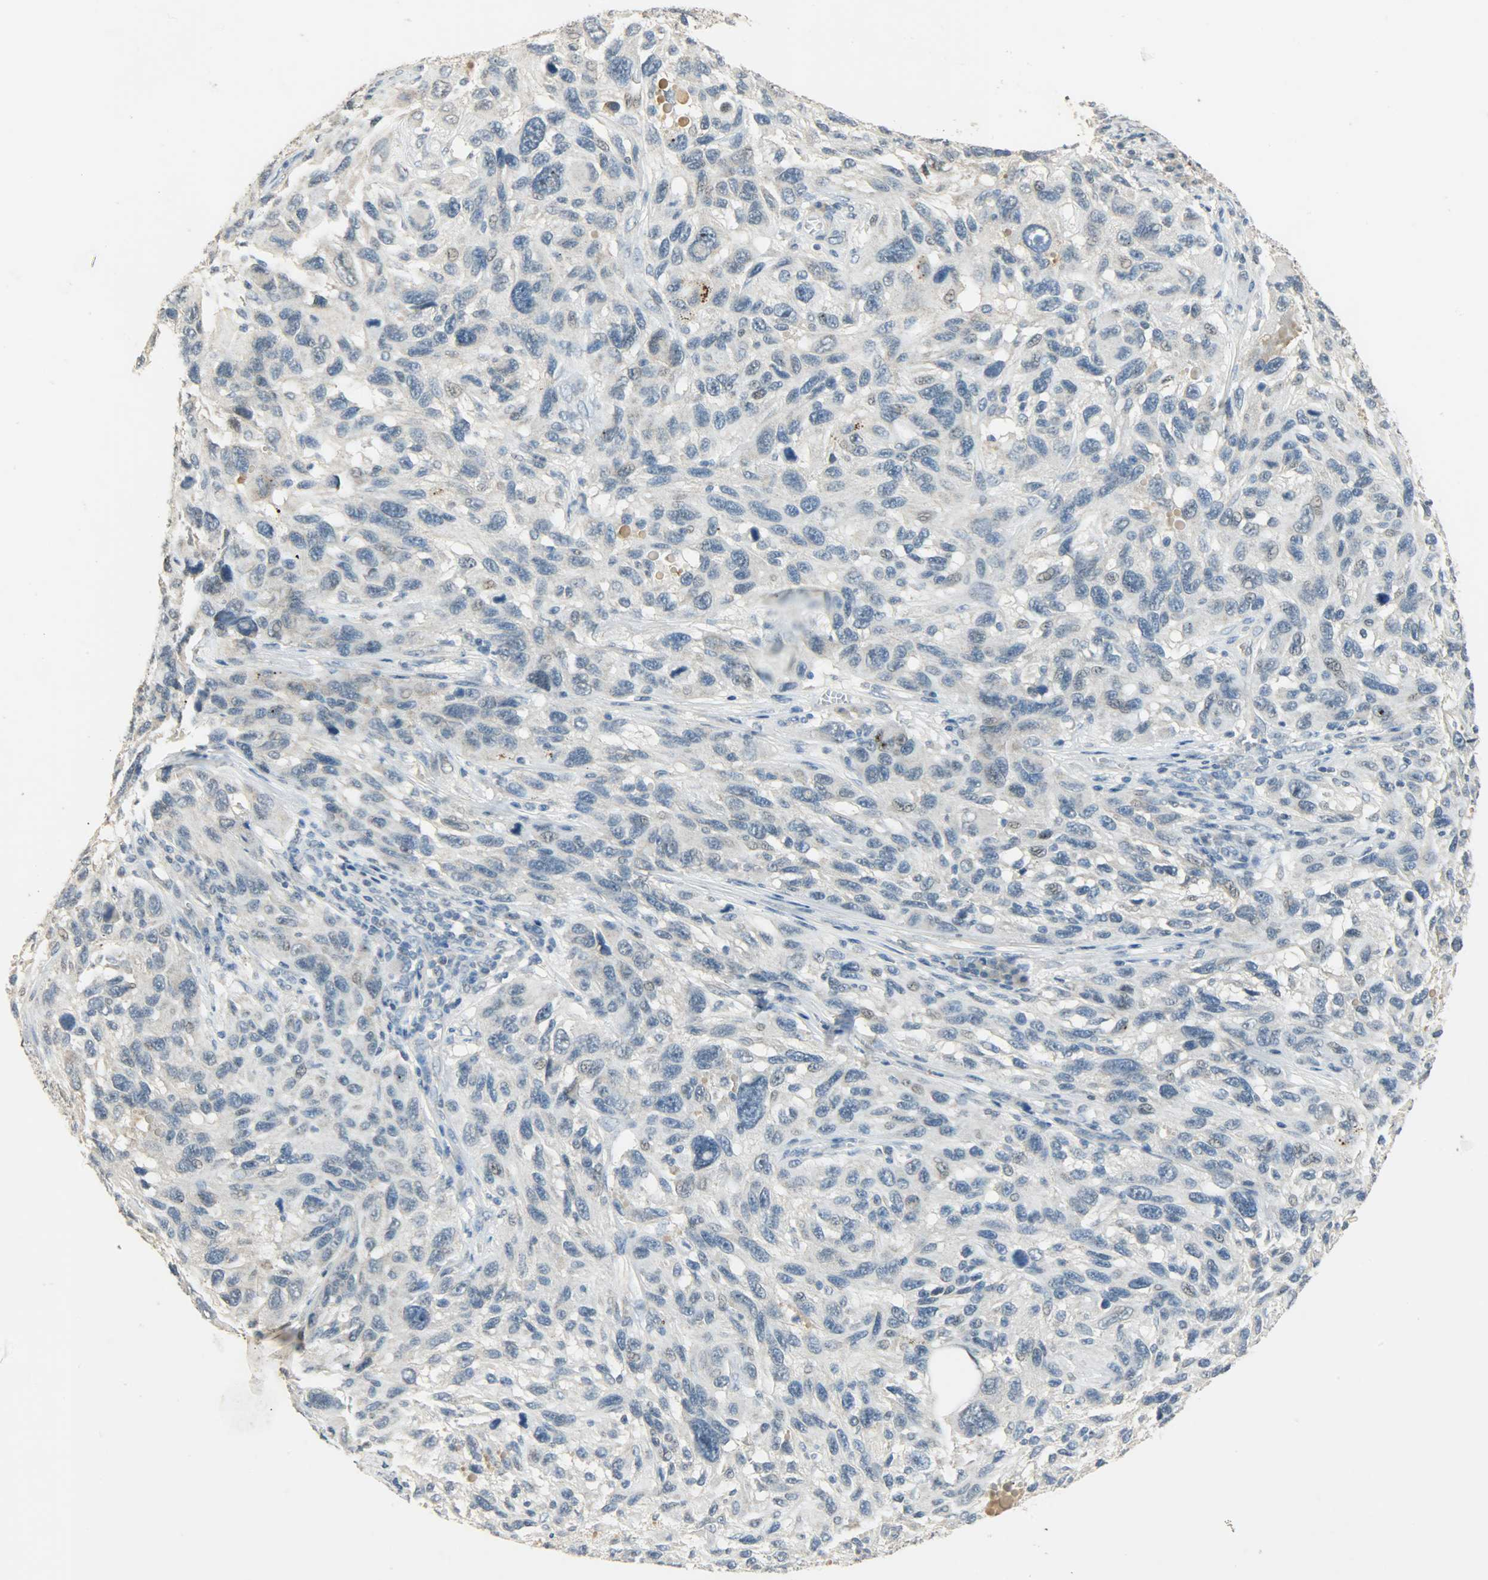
{"staining": {"intensity": "negative", "quantity": "none", "location": "none"}, "tissue": "melanoma", "cell_type": "Tumor cells", "image_type": "cancer", "snomed": [{"axis": "morphology", "description": "Malignant melanoma, NOS"}, {"axis": "topography", "description": "Skin"}], "caption": "The micrograph reveals no significant expression in tumor cells of malignant melanoma.", "gene": "DNAJB6", "patient": {"sex": "male", "age": 53}}